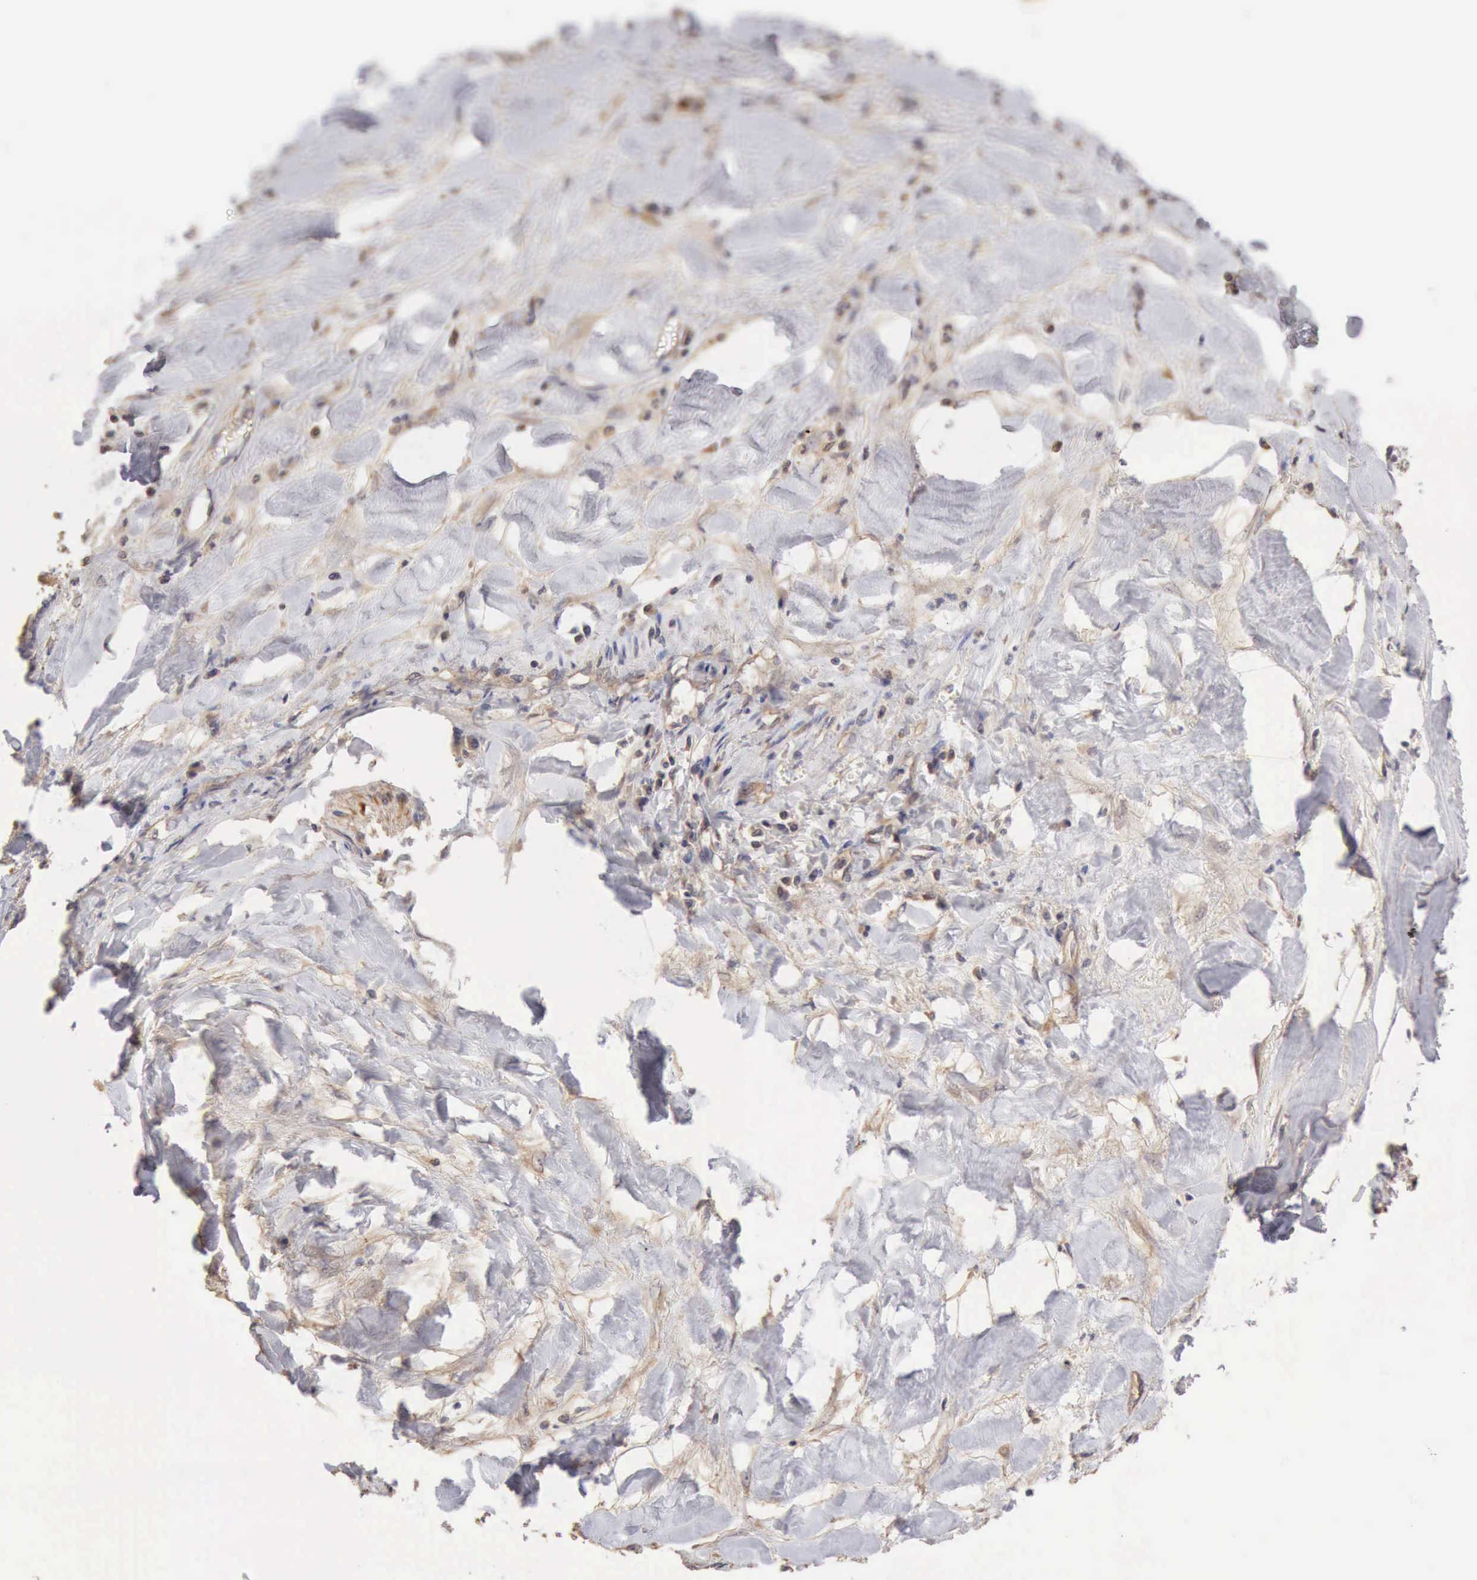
{"staining": {"intensity": "negative", "quantity": "none", "location": "none"}, "tissue": "liver cancer", "cell_type": "Tumor cells", "image_type": "cancer", "snomed": [{"axis": "morphology", "description": "Cholangiocarcinoma"}, {"axis": "topography", "description": "Liver"}], "caption": "There is no significant staining in tumor cells of liver cholangiocarcinoma. (Immunohistochemistry, brightfield microscopy, high magnification).", "gene": "BMX", "patient": {"sex": "male", "age": 57}}